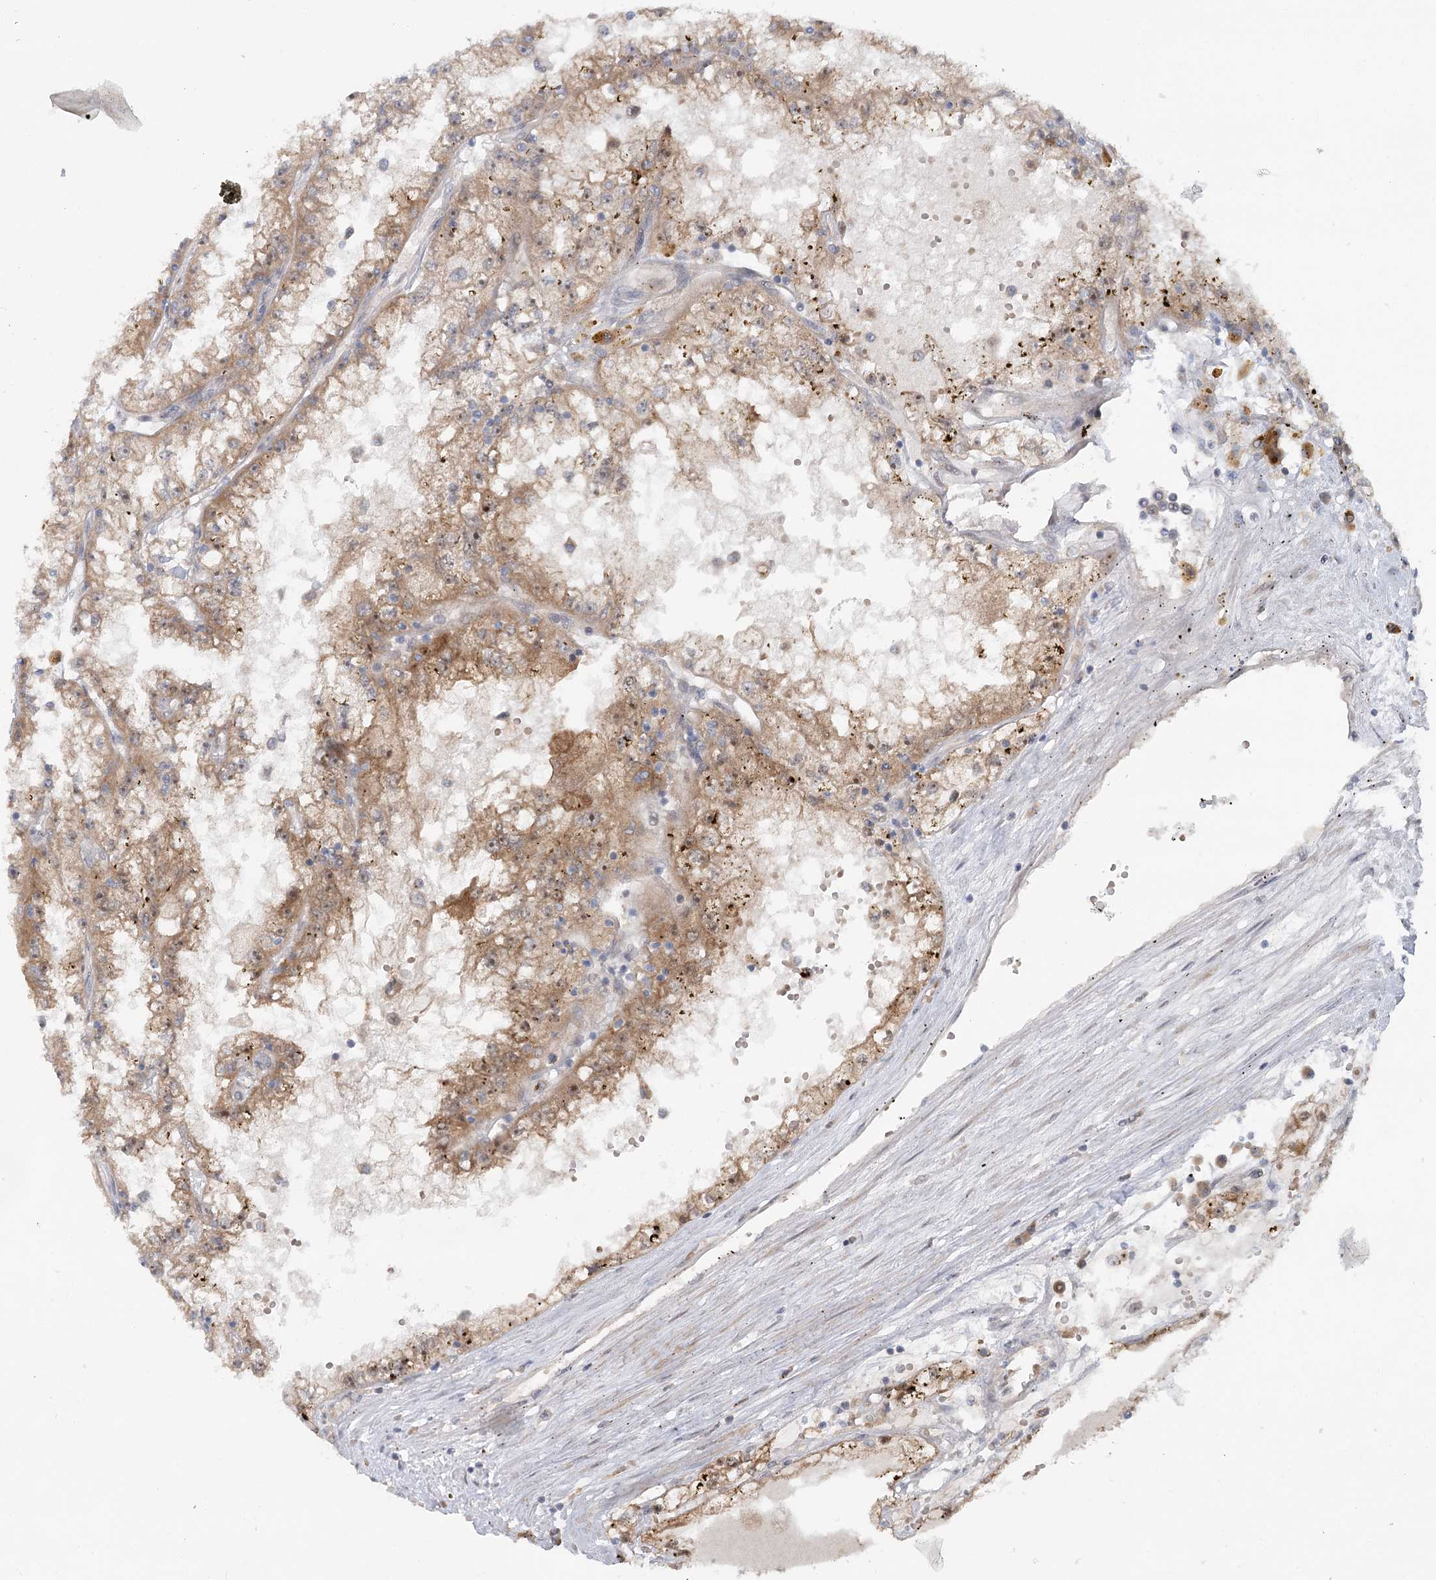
{"staining": {"intensity": "moderate", "quantity": ">75%", "location": "cytoplasmic/membranous"}, "tissue": "renal cancer", "cell_type": "Tumor cells", "image_type": "cancer", "snomed": [{"axis": "morphology", "description": "Adenocarcinoma, NOS"}, {"axis": "topography", "description": "Kidney"}], "caption": "Brown immunohistochemical staining in renal adenocarcinoma shows moderate cytoplasmic/membranous staining in about >75% of tumor cells. The protein of interest is stained brown, and the nuclei are stained in blue (DAB IHC with brightfield microscopy, high magnification).", "gene": "GBE1", "patient": {"sex": "male", "age": 56}}